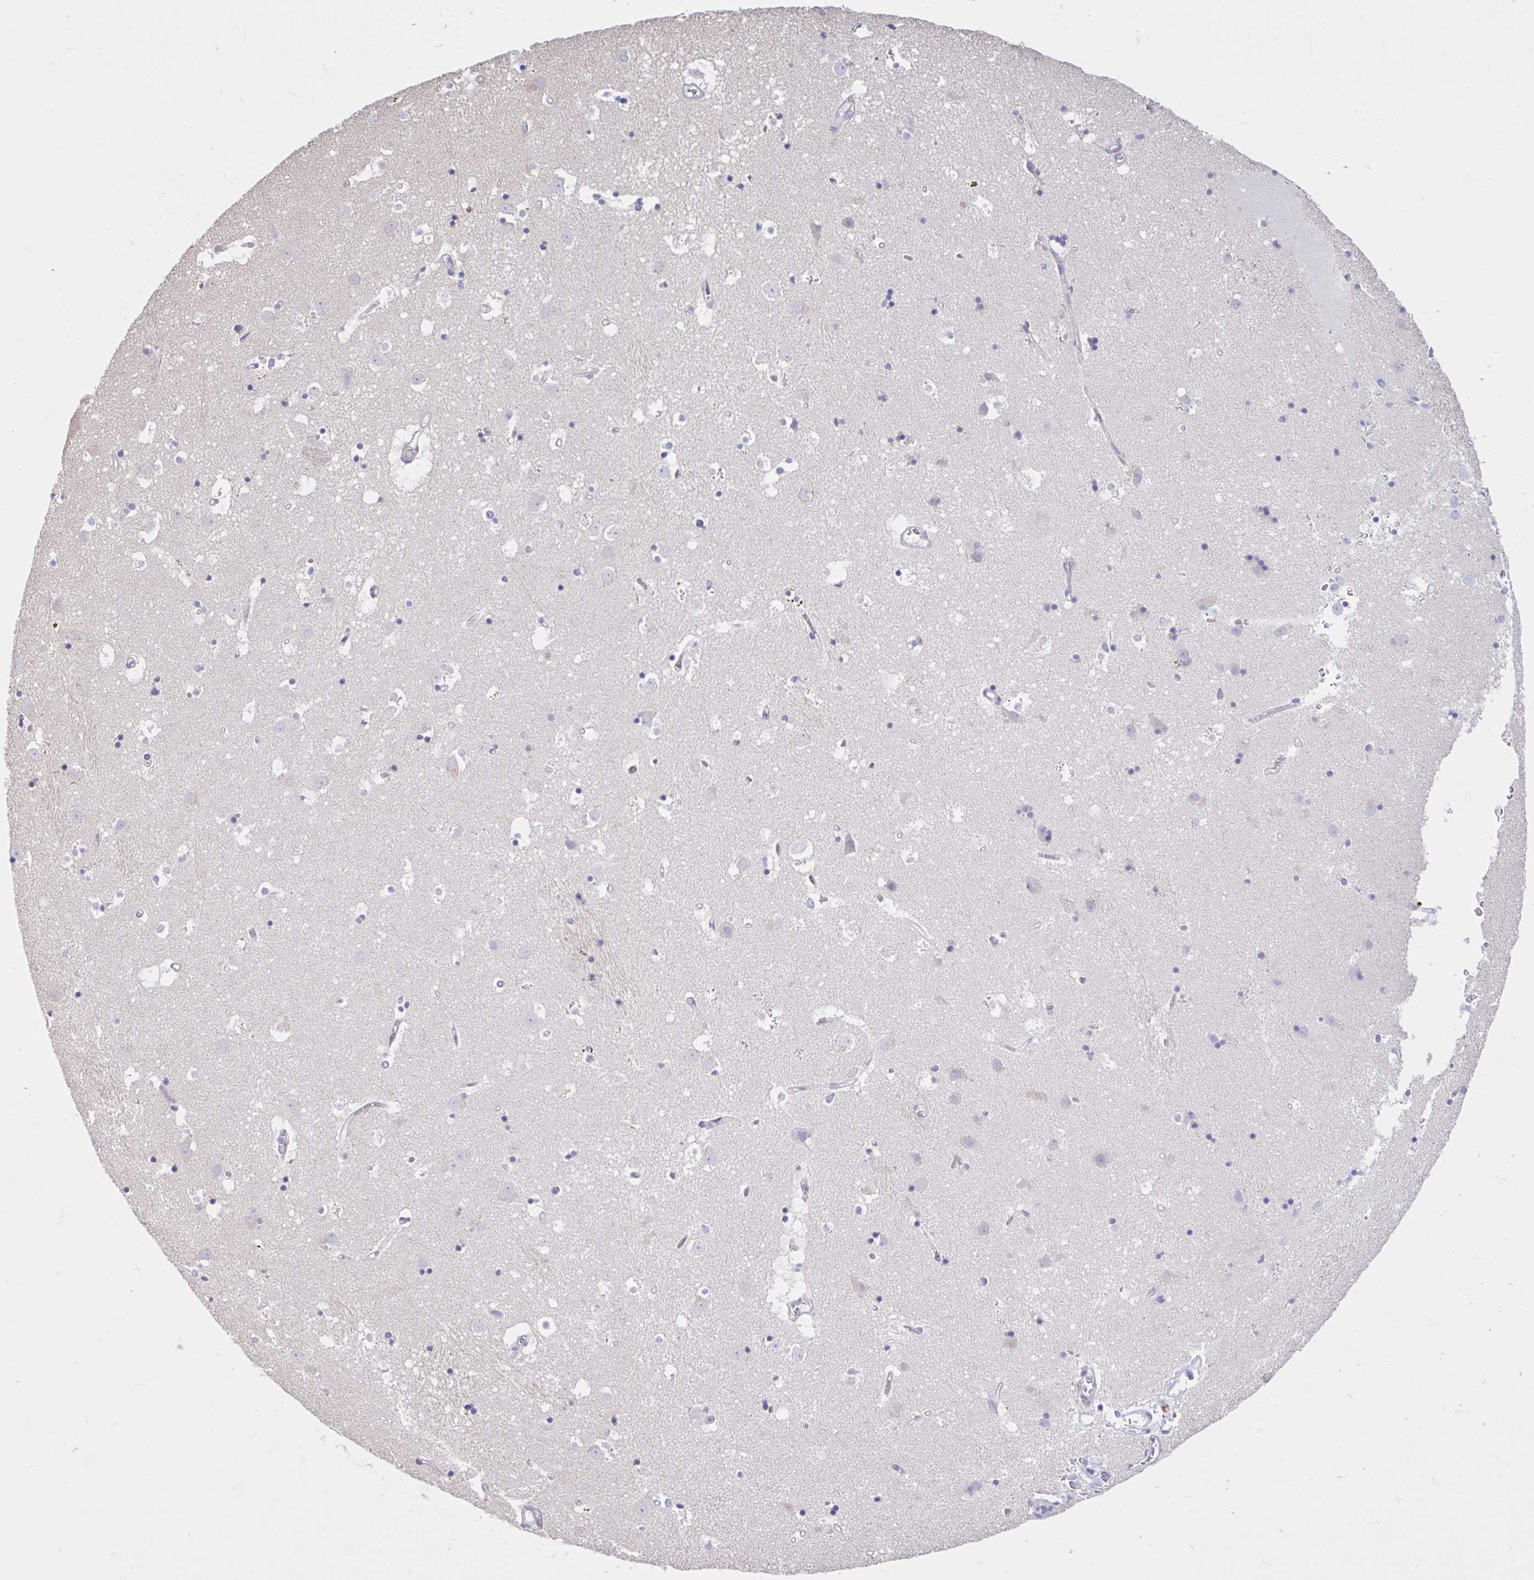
{"staining": {"intensity": "negative", "quantity": "none", "location": "none"}, "tissue": "caudate", "cell_type": "Glial cells", "image_type": "normal", "snomed": [{"axis": "morphology", "description": "Normal tissue, NOS"}, {"axis": "topography", "description": "Lateral ventricle wall"}], "caption": "Immunohistochemistry (IHC) of unremarkable human caudate demonstrates no expression in glial cells. Brightfield microscopy of immunohistochemistry stained with DAB (3,3'-diaminobenzidine) (brown) and hematoxylin (blue), captured at high magnification.", "gene": "CDH19", "patient": {"sex": "male", "age": 58}}